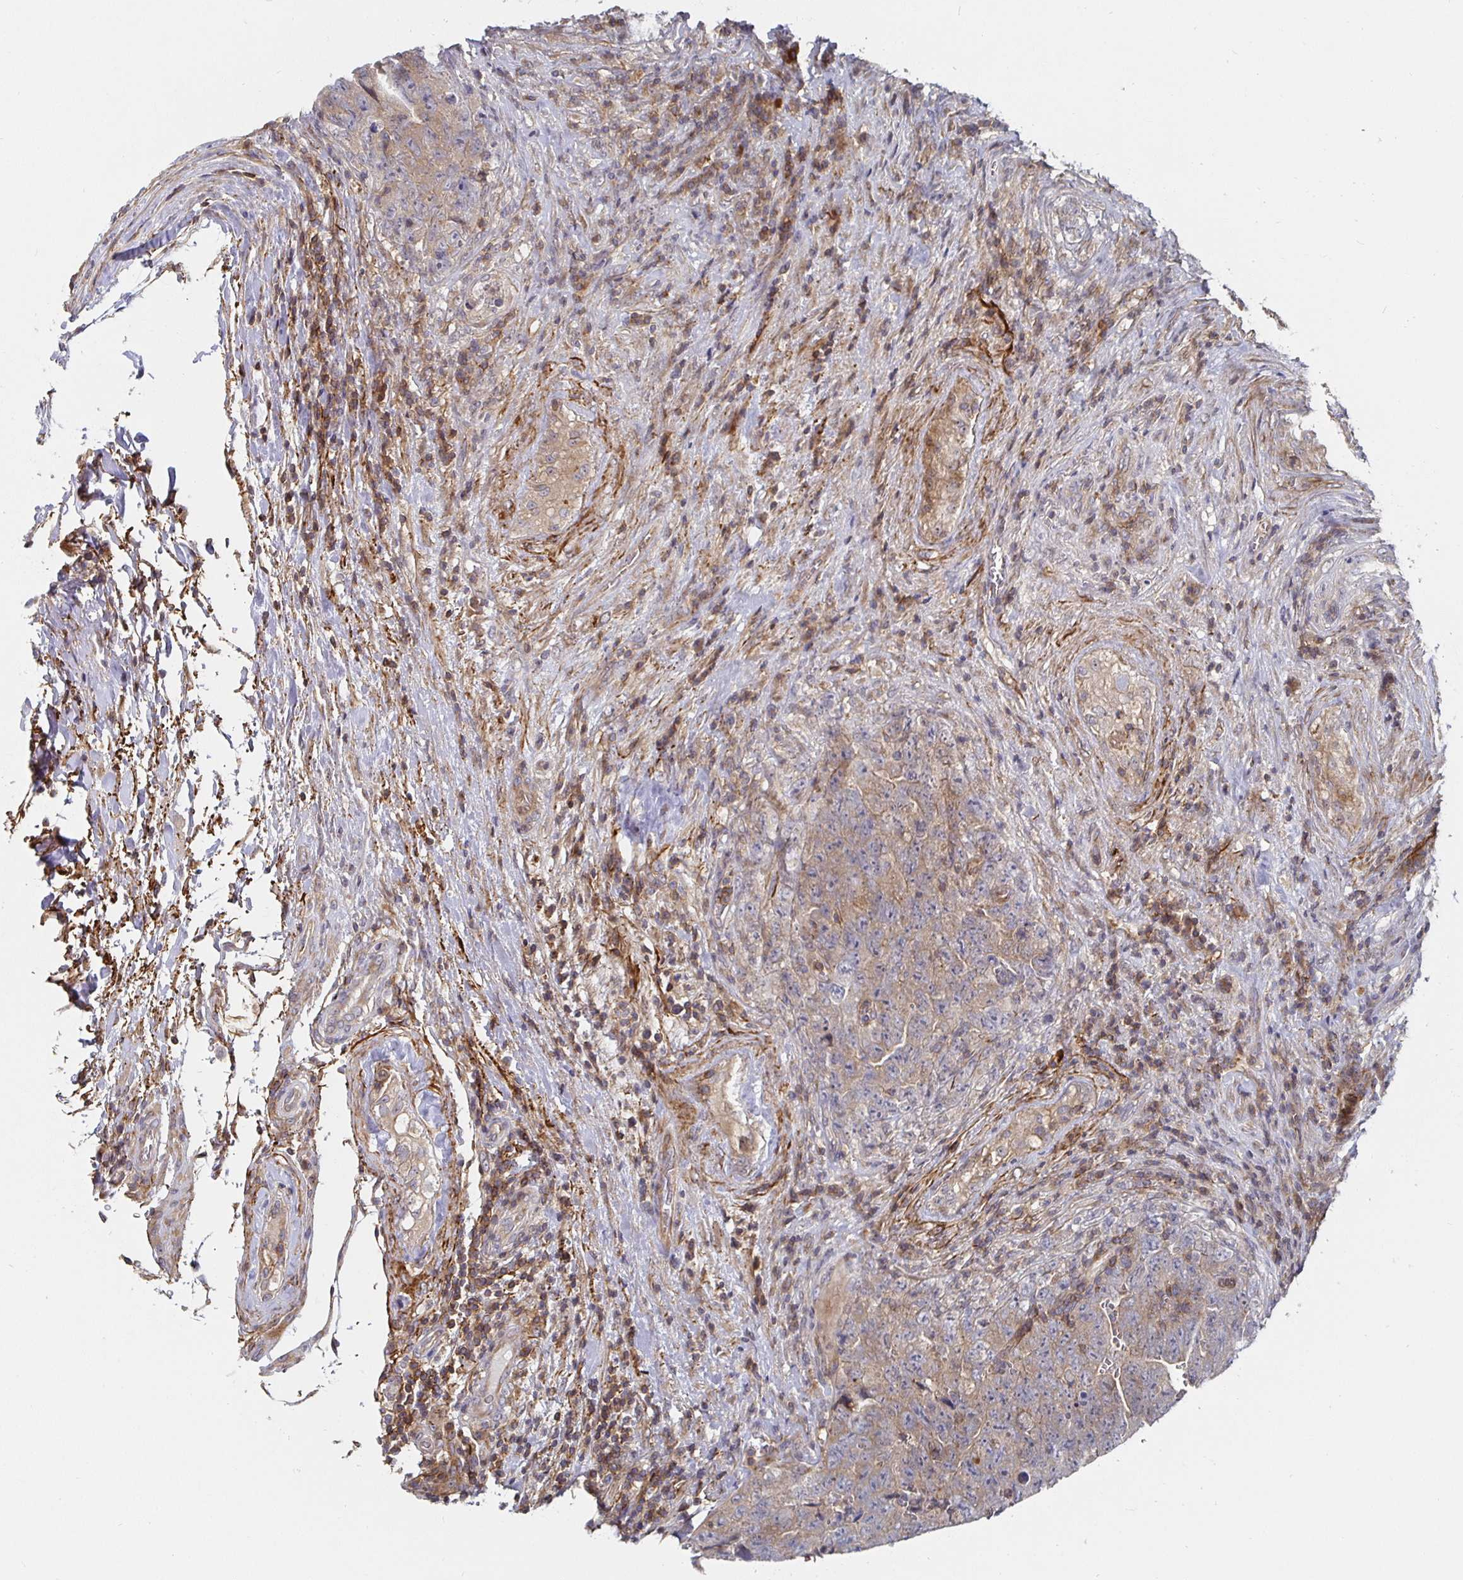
{"staining": {"intensity": "weak", "quantity": ">75%", "location": "cytoplasmic/membranous"}, "tissue": "testis cancer", "cell_type": "Tumor cells", "image_type": "cancer", "snomed": [{"axis": "morphology", "description": "Carcinoma, Embryonal, NOS"}, {"axis": "topography", "description": "Testis"}], "caption": "Weak cytoplasmic/membranous positivity is present in approximately >75% of tumor cells in testis cancer.", "gene": "GJA4", "patient": {"sex": "male", "age": 28}}